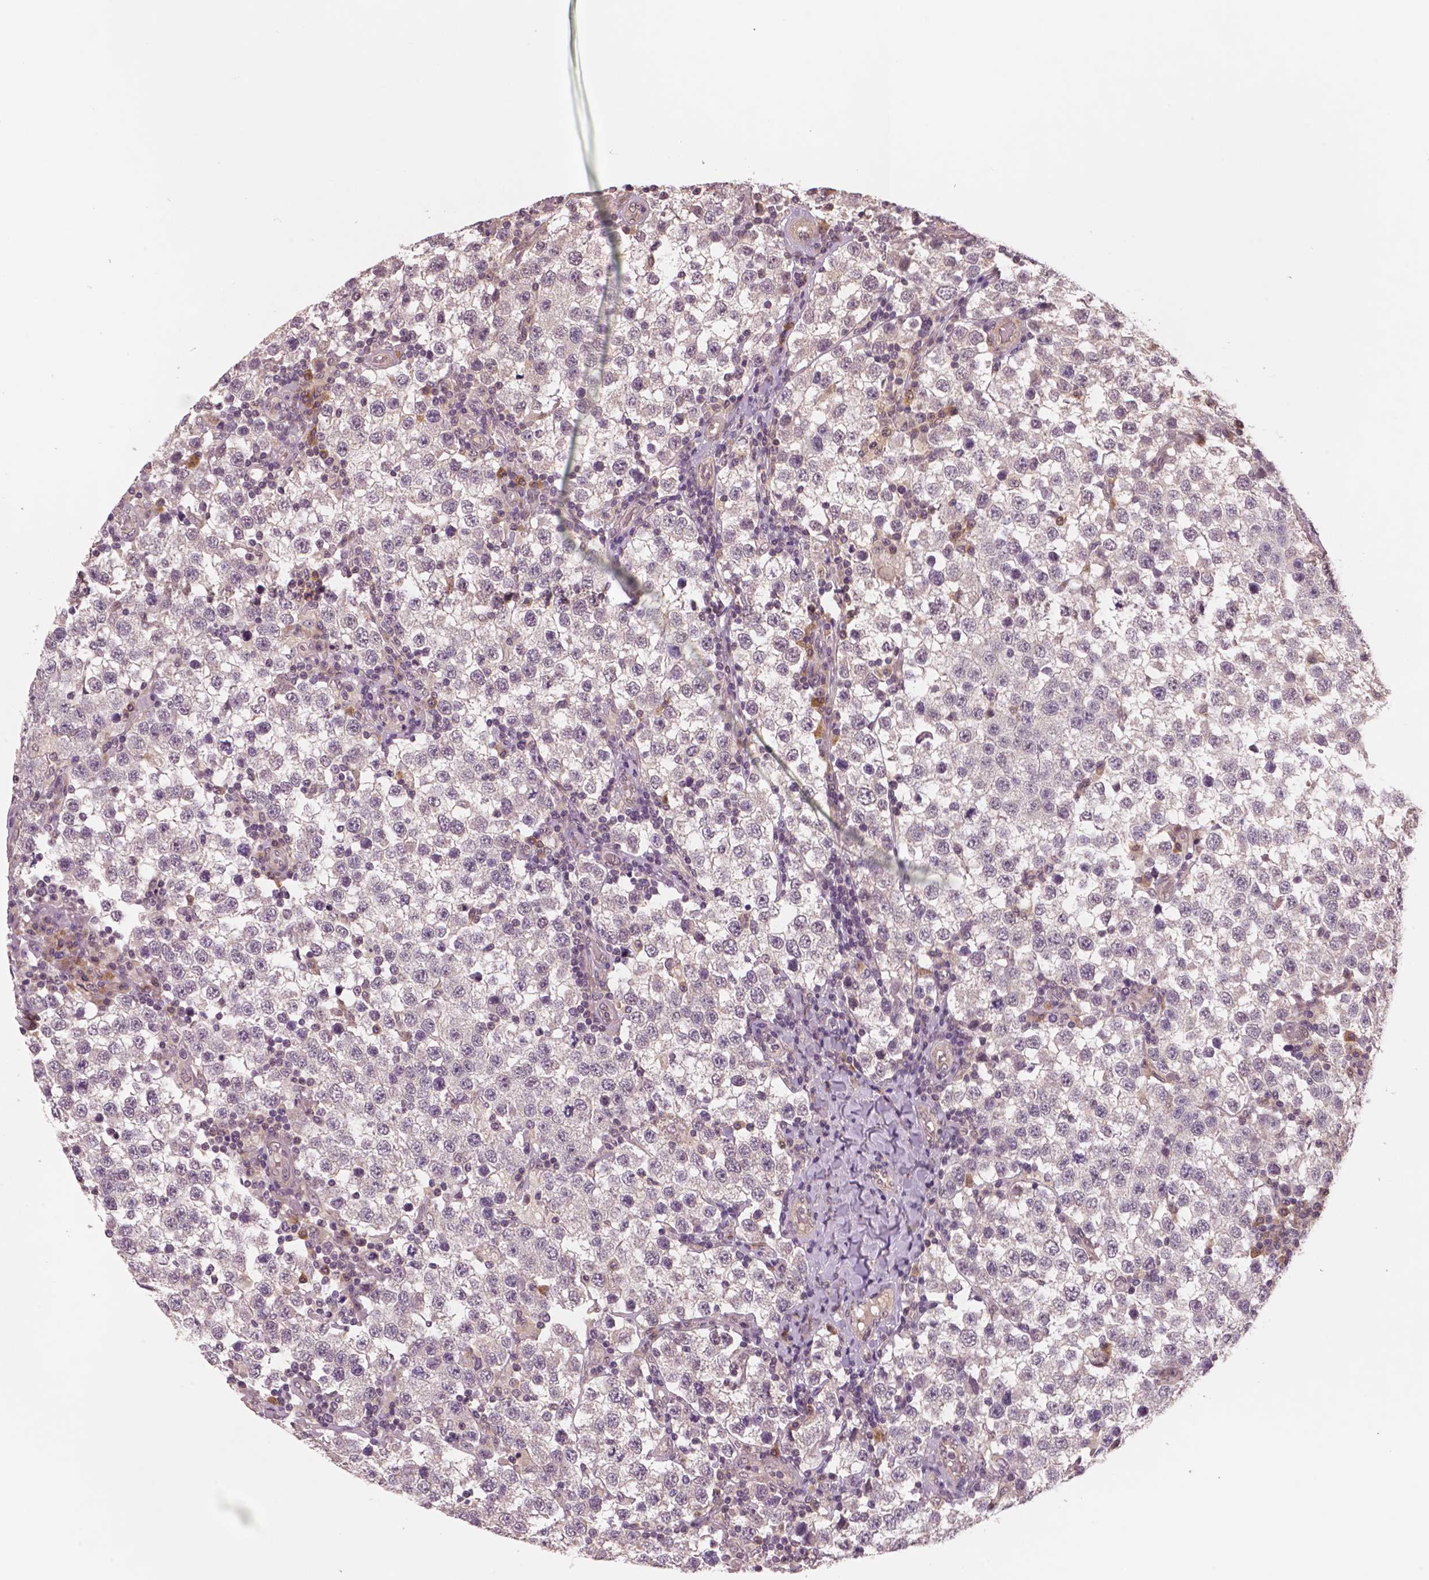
{"staining": {"intensity": "moderate", "quantity": ">75%", "location": "cytoplasmic/membranous,nuclear"}, "tissue": "testis cancer", "cell_type": "Tumor cells", "image_type": "cancer", "snomed": [{"axis": "morphology", "description": "Seminoma, NOS"}, {"axis": "topography", "description": "Testis"}], "caption": "Moderate cytoplasmic/membranous and nuclear protein expression is present in about >75% of tumor cells in testis cancer.", "gene": "STAT3", "patient": {"sex": "male", "age": 34}}